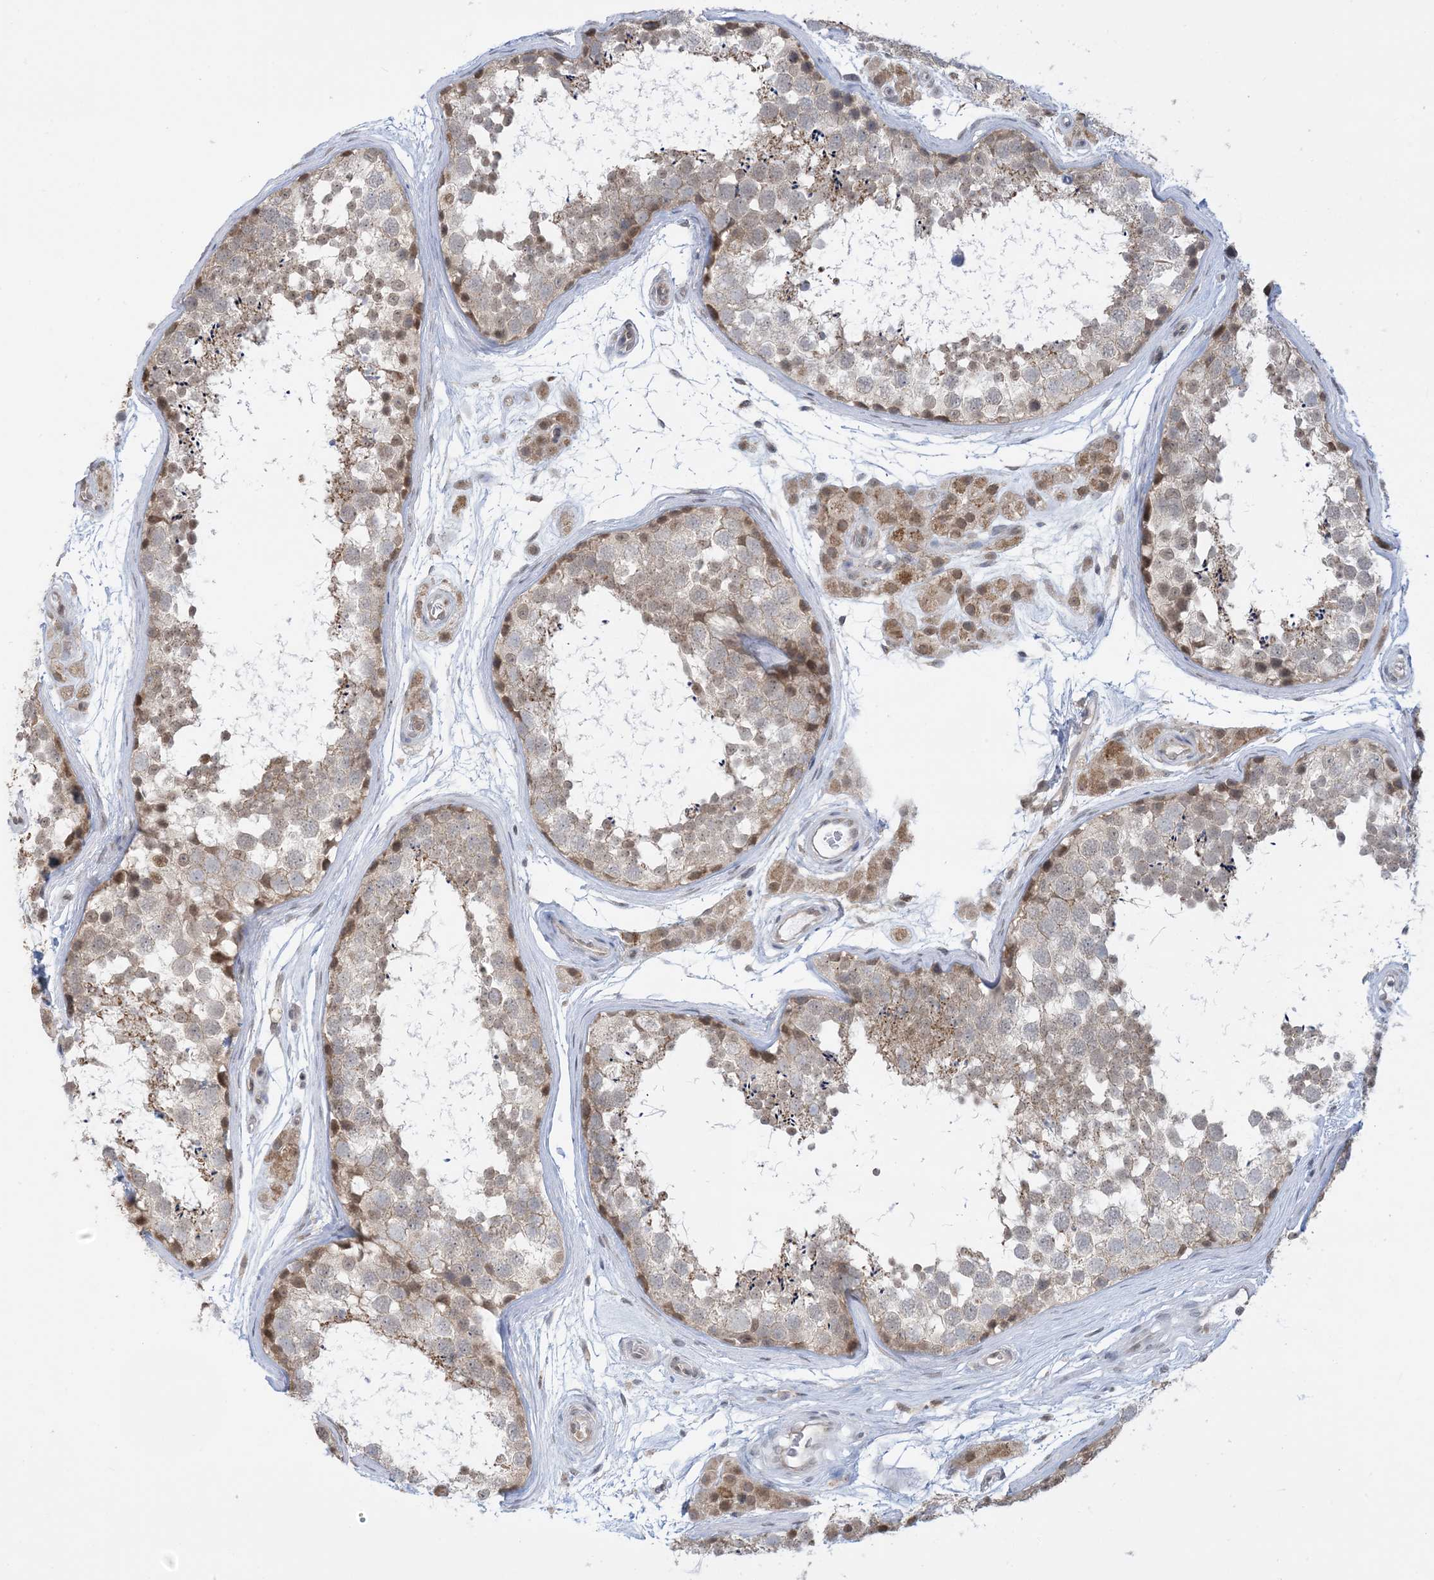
{"staining": {"intensity": "moderate", "quantity": "<25%", "location": "cytoplasmic/membranous,nuclear"}, "tissue": "testis", "cell_type": "Cells in seminiferous ducts", "image_type": "normal", "snomed": [{"axis": "morphology", "description": "Normal tissue, NOS"}, {"axis": "topography", "description": "Testis"}], "caption": "Protein analysis of normal testis exhibits moderate cytoplasmic/membranous,nuclear positivity in approximately <25% of cells in seminiferous ducts.", "gene": "CASP4", "patient": {"sex": "male", "age": 56}}